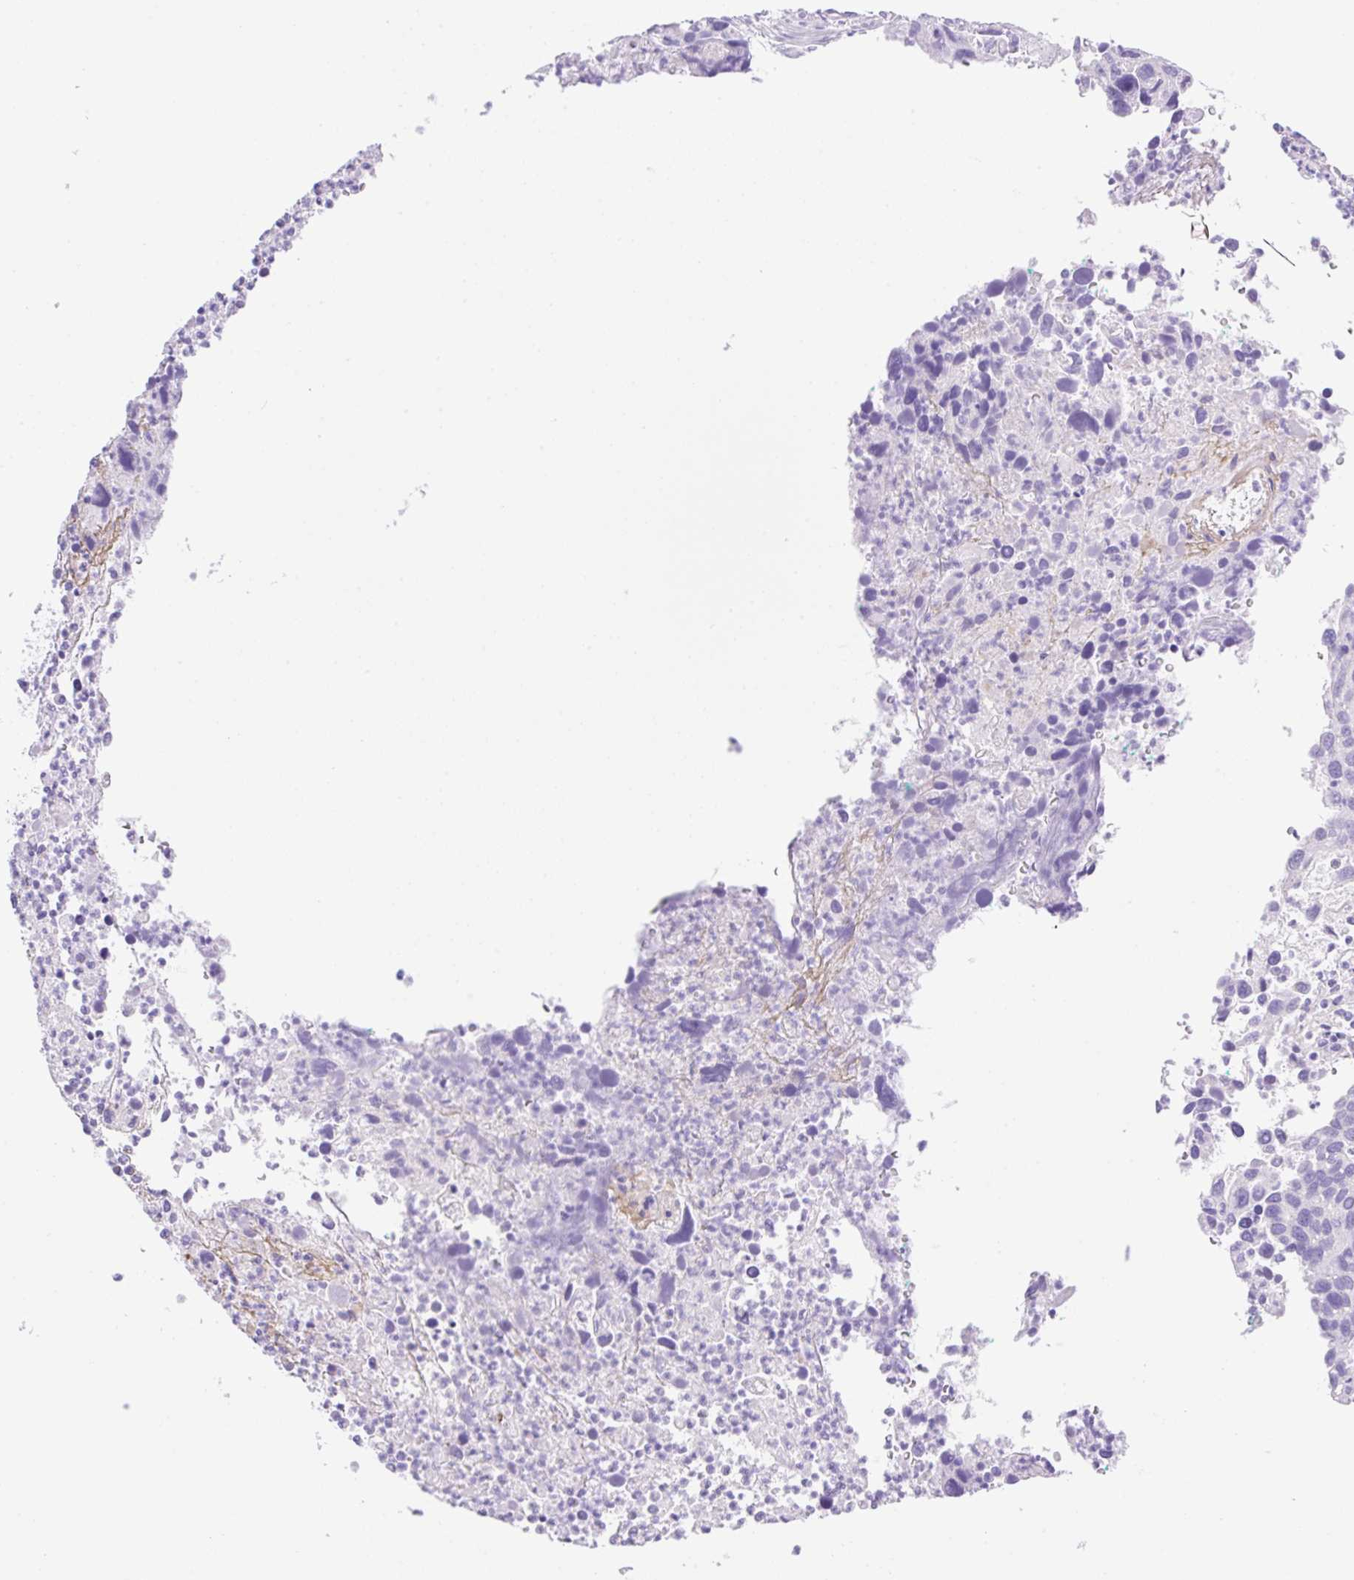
{"staining": {"intensity": "negative", "quantity": "none", "location": "none"}, "tissue": "cervical cancer", "cell_type": "Tumor cells", "image_type": "cancer", "snomed": [{"axis": "morphology", "description": "Squamous cell carcinoma, NOS"}, {"axis": "topography", "description": "Cervix"}], "caption": "Cervical squamous cell carcinoma was stained to show a protein in brown. There is no significant staining in tumor cells.", "gene": "CDX1", "patient": {"sex": "female", "age": 55}}